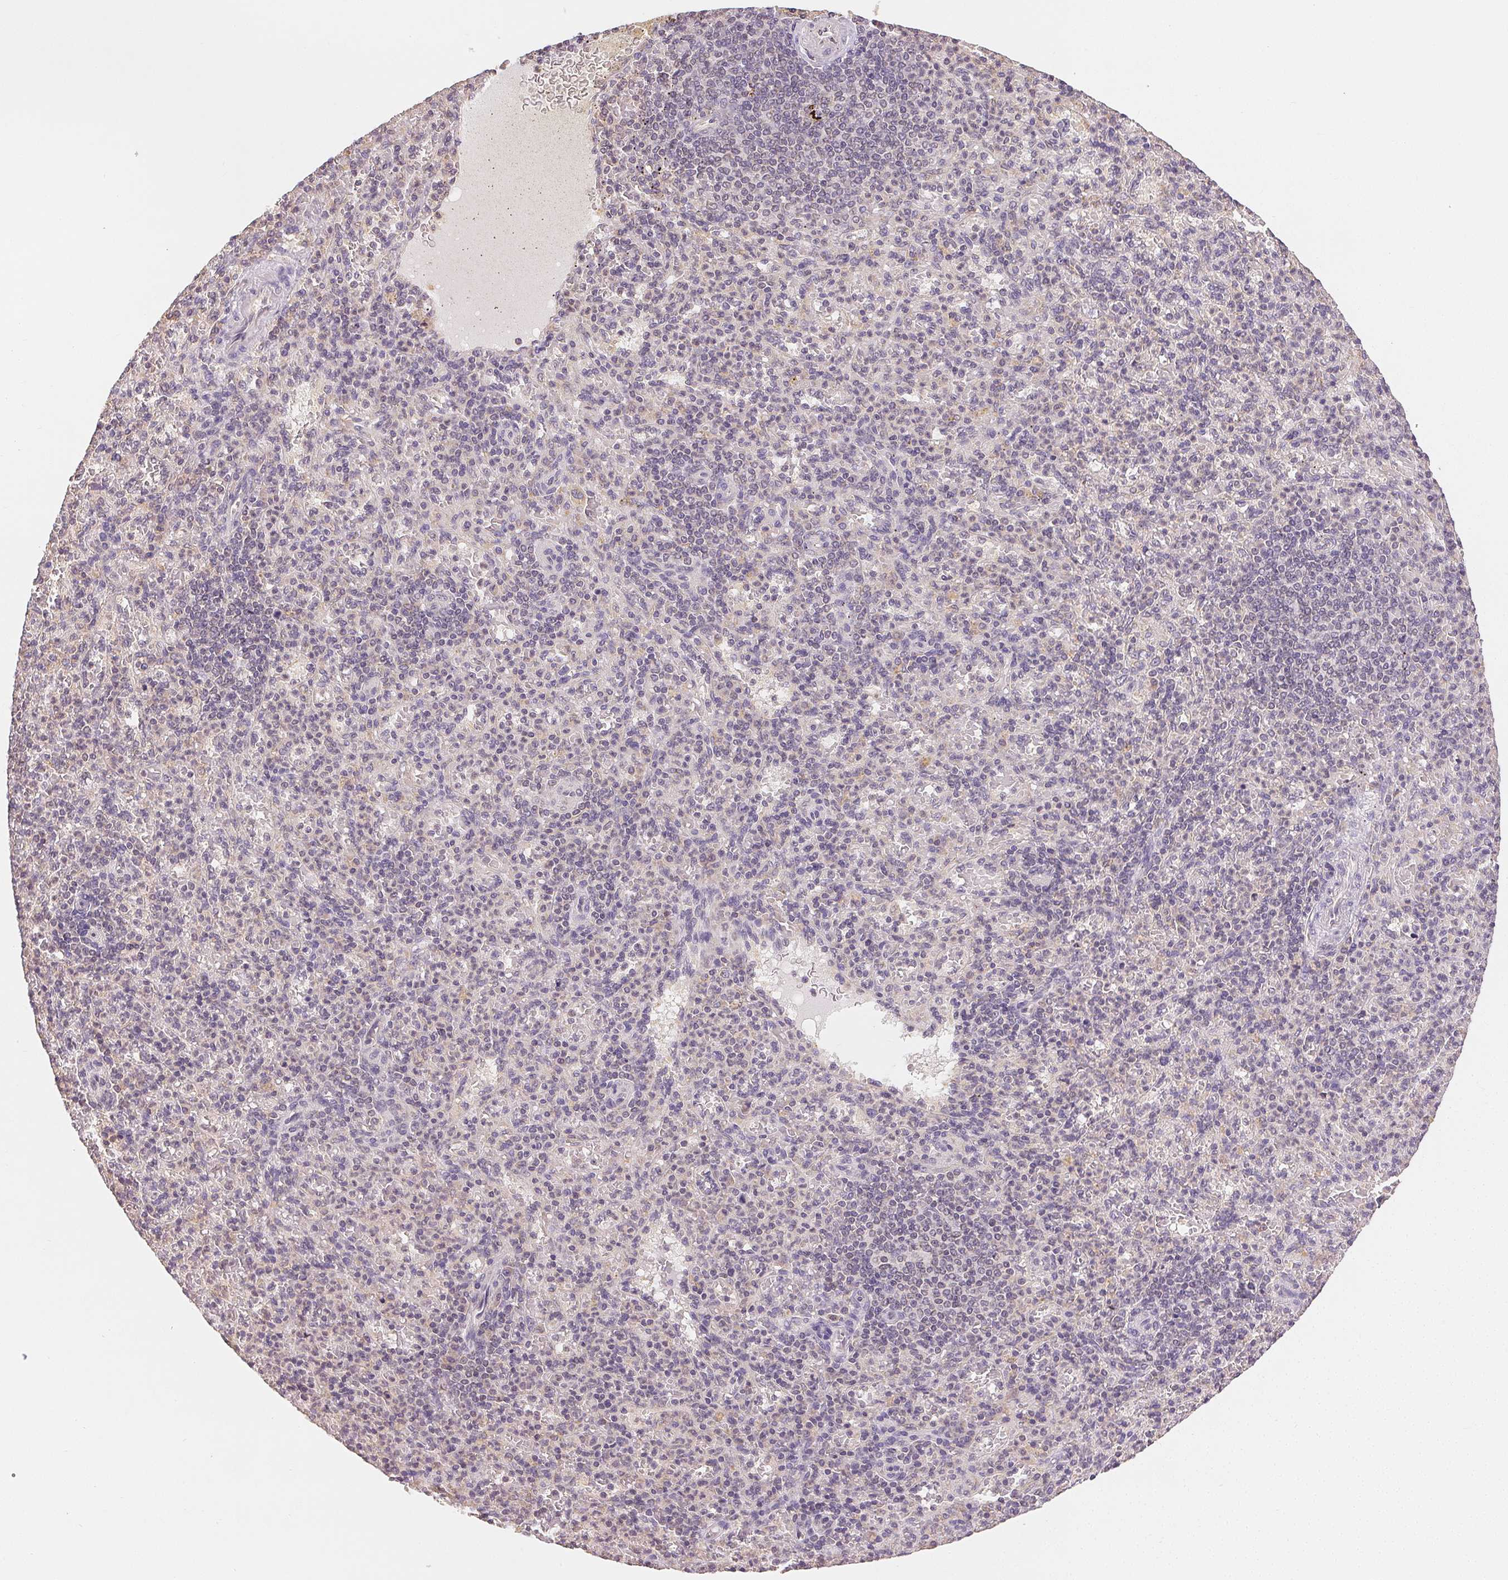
{"staining": {"intensity": "negative", "quantity": "none", "location": "none"}, "tissue": "spleen", "cell_type": "Cells in red pulp", "image_type": "normal", "snomed": [{"axis": "morphology", "description": "Normal tissue, NOS"}, {"axis": "topography", "description": "Spleen"}], "caption": "High magnification brightfield microscopy of normal spleen stained with DAB (3,3'-diaminobenzidine) (brown) and counterstained with hematoxylin (blue): cells in red pulp show no significant positivity. Brightfield microscopy of IHC stained with DAB (3,3'-diaminobenzidine) (brown) and hematoxylin (blue), captured at high magnification.", "gene": "SEZ6L2", "patient": {"sex": "female", "age": 74}}